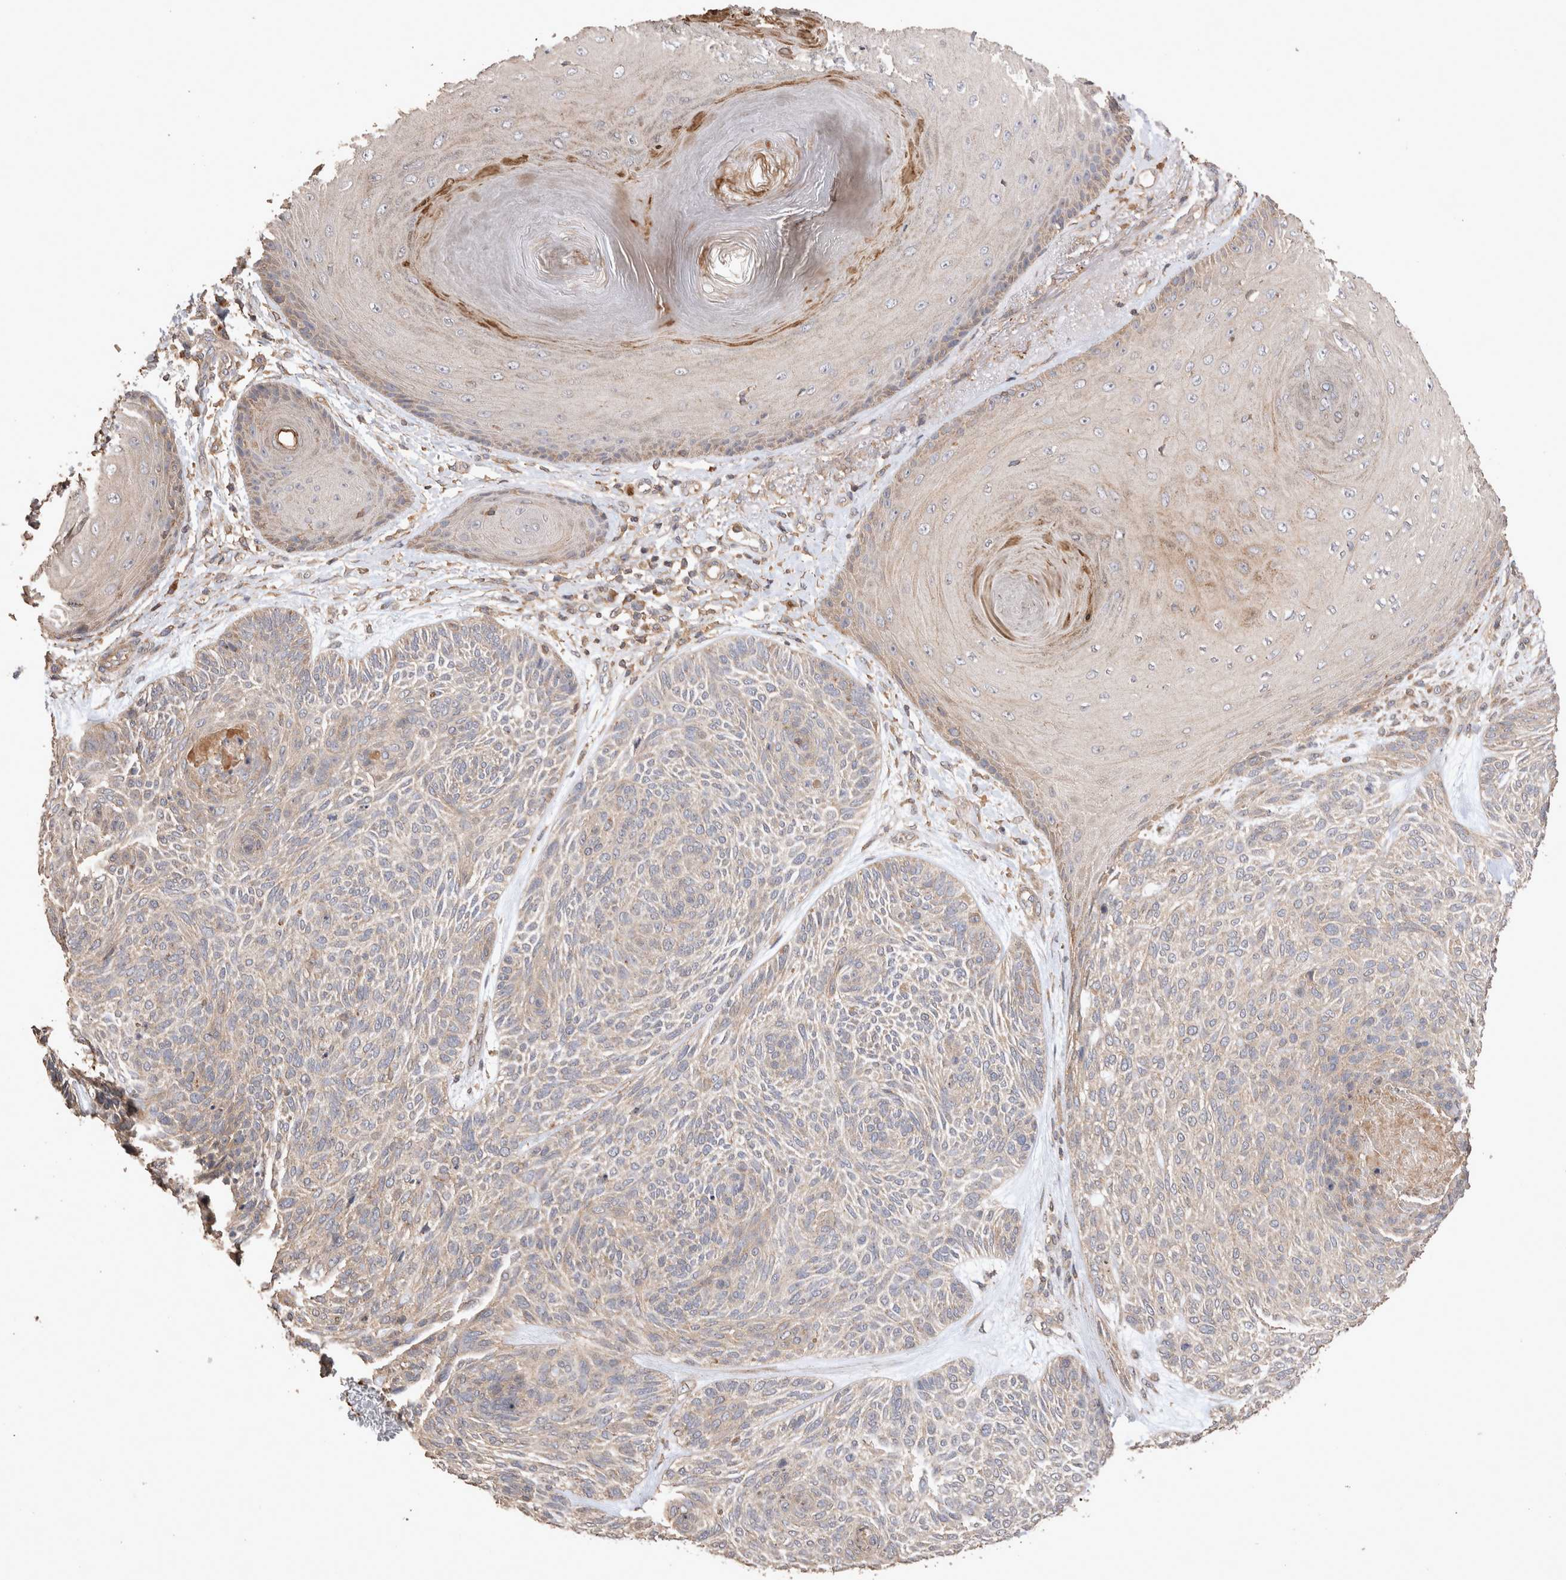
{"staining": {"intensity": "weak", "quantity": "<25%", "location": "cytoplasmic/membranous"}, "tissue": "skin cancer", "cell_type": "Tumor cells", "image_type": "cancer", "snomed": [{"axis": "morphology", "description": "Basal cell carcinoma"}, {"axis": "topography", "description": "Skin"}], "caption": "High power microscopy histopathology image of an immunohistochemistry histopathology image of skin basal cell carcinoma, revealing no significant expression in tumor cells.", "gene": "SNX31", "patient": {"sex": "male", "age": 55}}